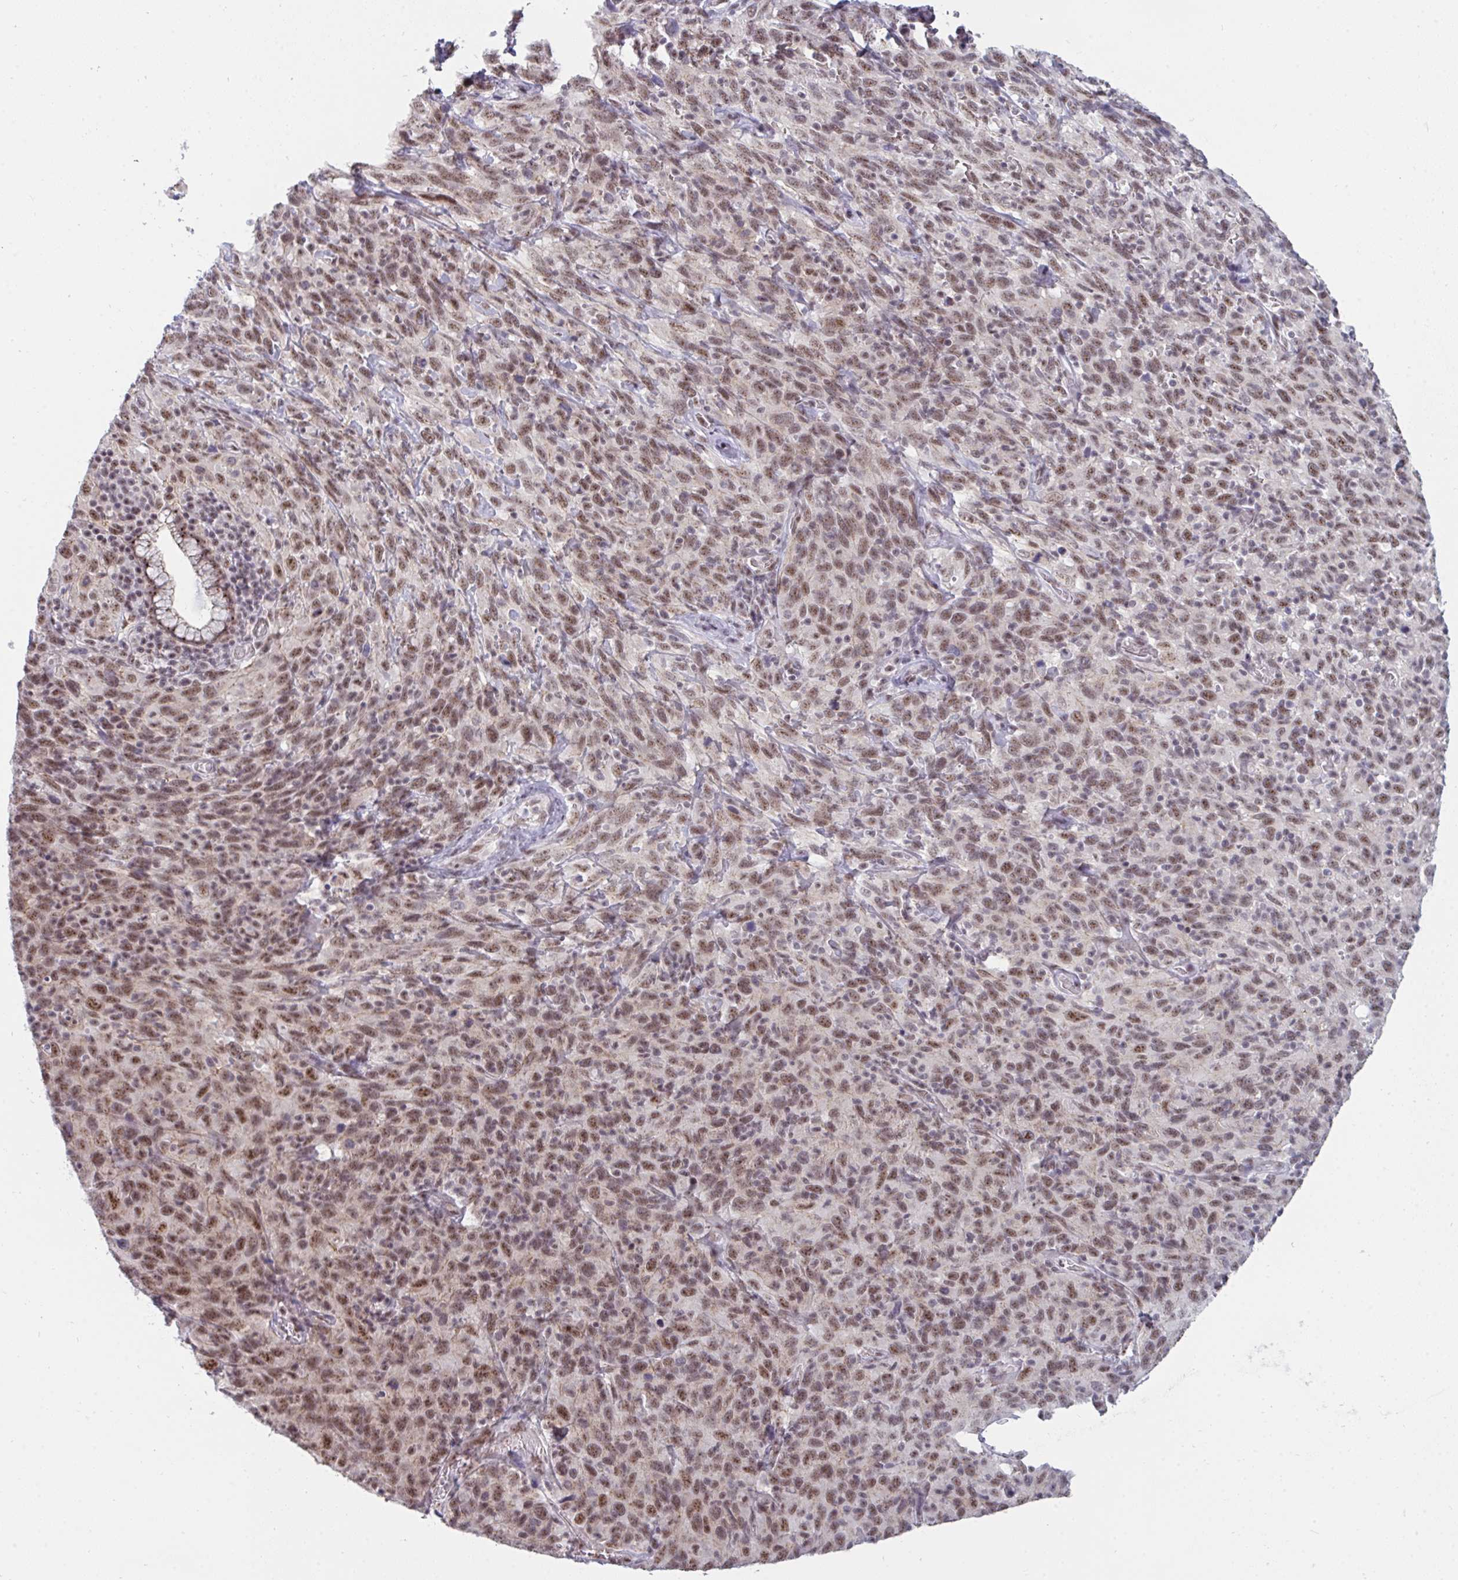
{"staining": {"intensity": "moderate", "quantity": ">75%", "location": "nuclear"}, "tissue": "cervical cancer", "cell_type": "Tumor cells", "image_type": "cancer", "snomed": [{"axis": "morphology", "description": "Normal tissue, NOS"}, {"axis": "morphology", "description": "Squamous cell carcinoma, NOS"}, {"axis": "topography", "description": "Cervix"}], "caption": "Immunohistochemistry micrograph of neoplastic tissue: cervical squamous cell carcinoma stained using IHC demonstrates medium levels of moderate protein expression localized specifically in the nuclear of tumor cells, appearing as a nuclear brown color.", "gene": "PRR14", "patient": {"sex": "female", "age": 51}}